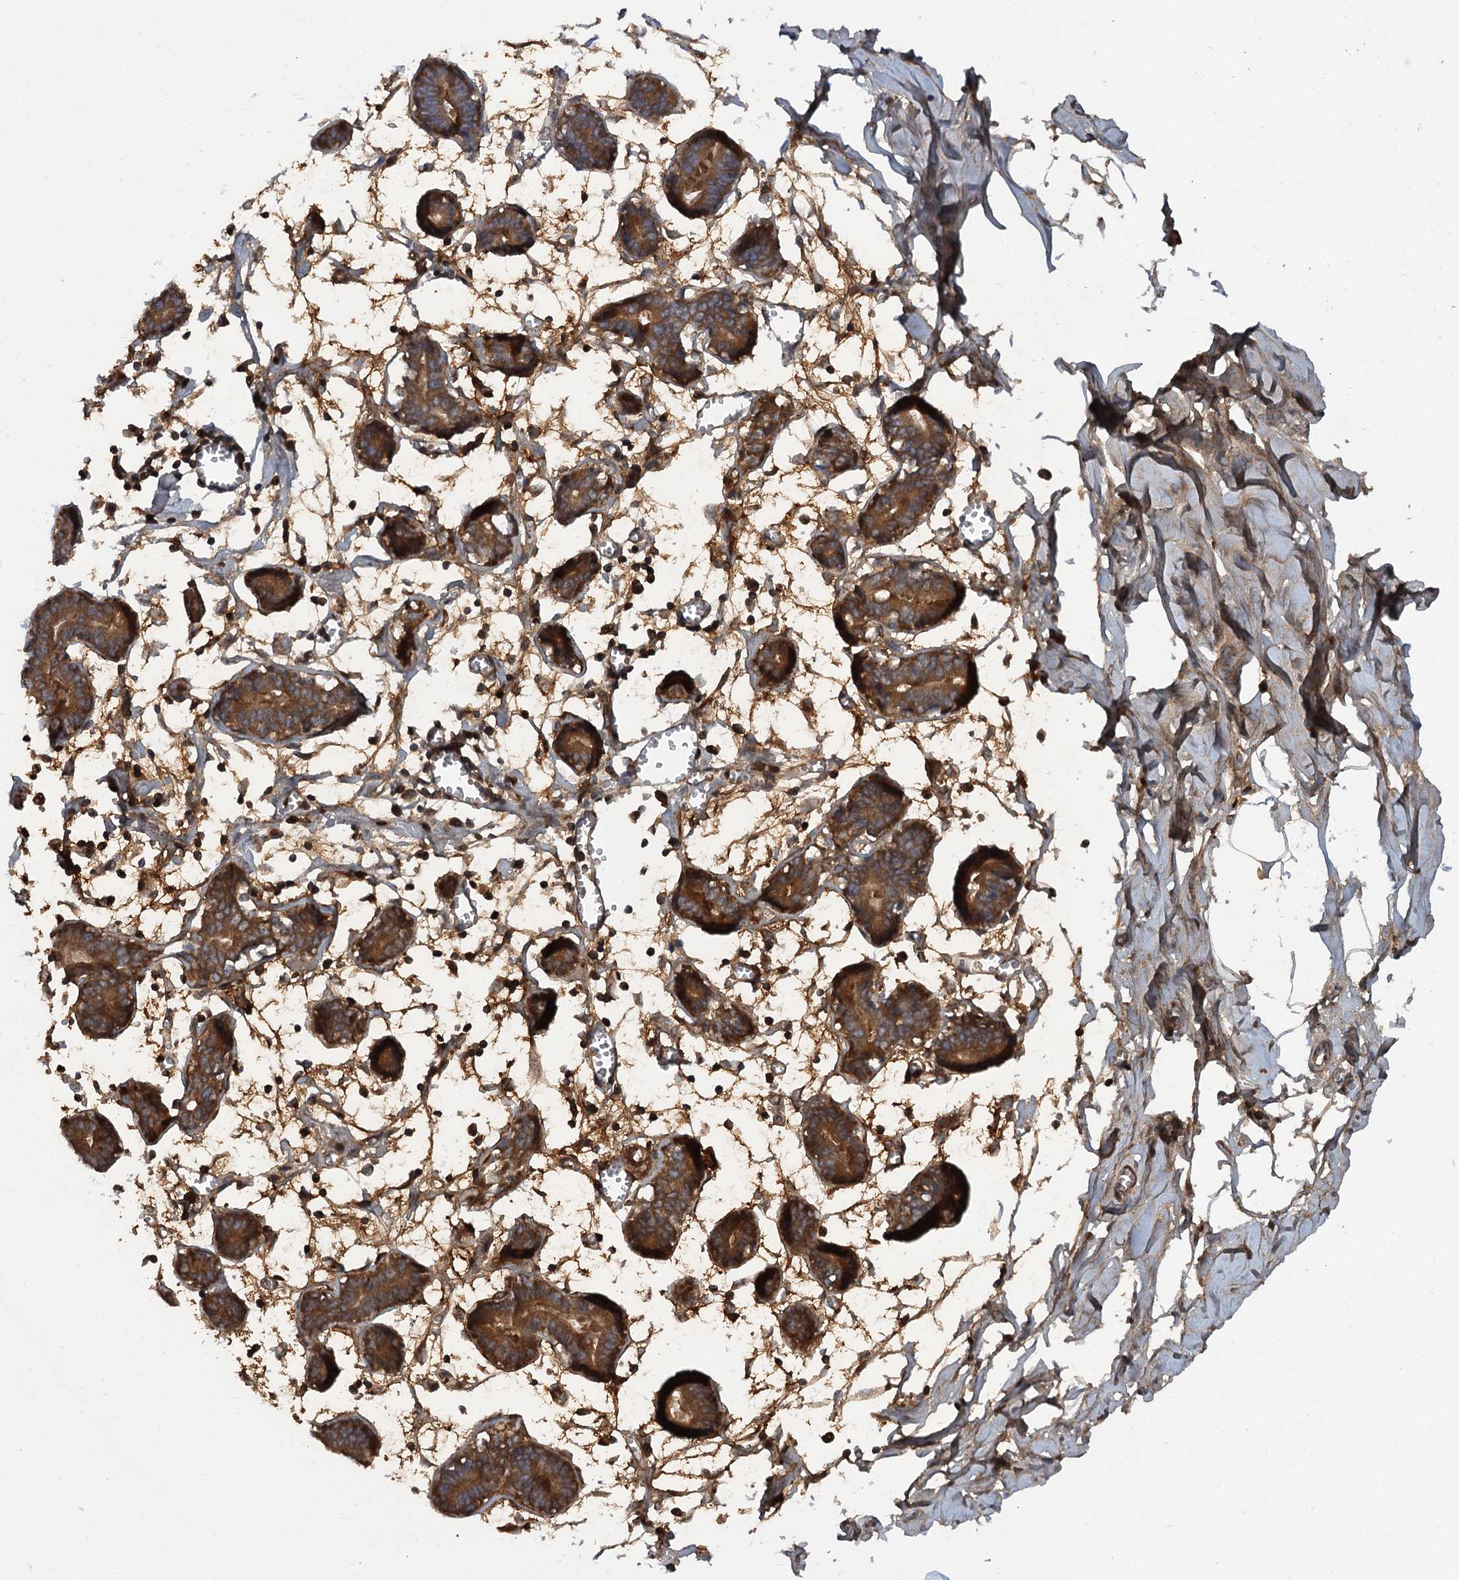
{"staining": {"intensity": "moderate", "quantity": "25%-75%", "location": "cytoplasmic/membranous"}, "tissue": "breast", "cell_type": "Adipocytes", "image_type": "normal", "snomed": [{"axis": "morphology", "description": "Normal tissue, NOS"}, {"axis": "topography", "description": "Breast"}], "caption": "Immunohistochemistry (IHC) (DAB) staining of benign human breast shows moderate cytoplasmic/membranous protein expression in about 25%-75% of adipocytes.", "gene": "HAPLN3", "patient": {"sex": "female", "age": 27}}